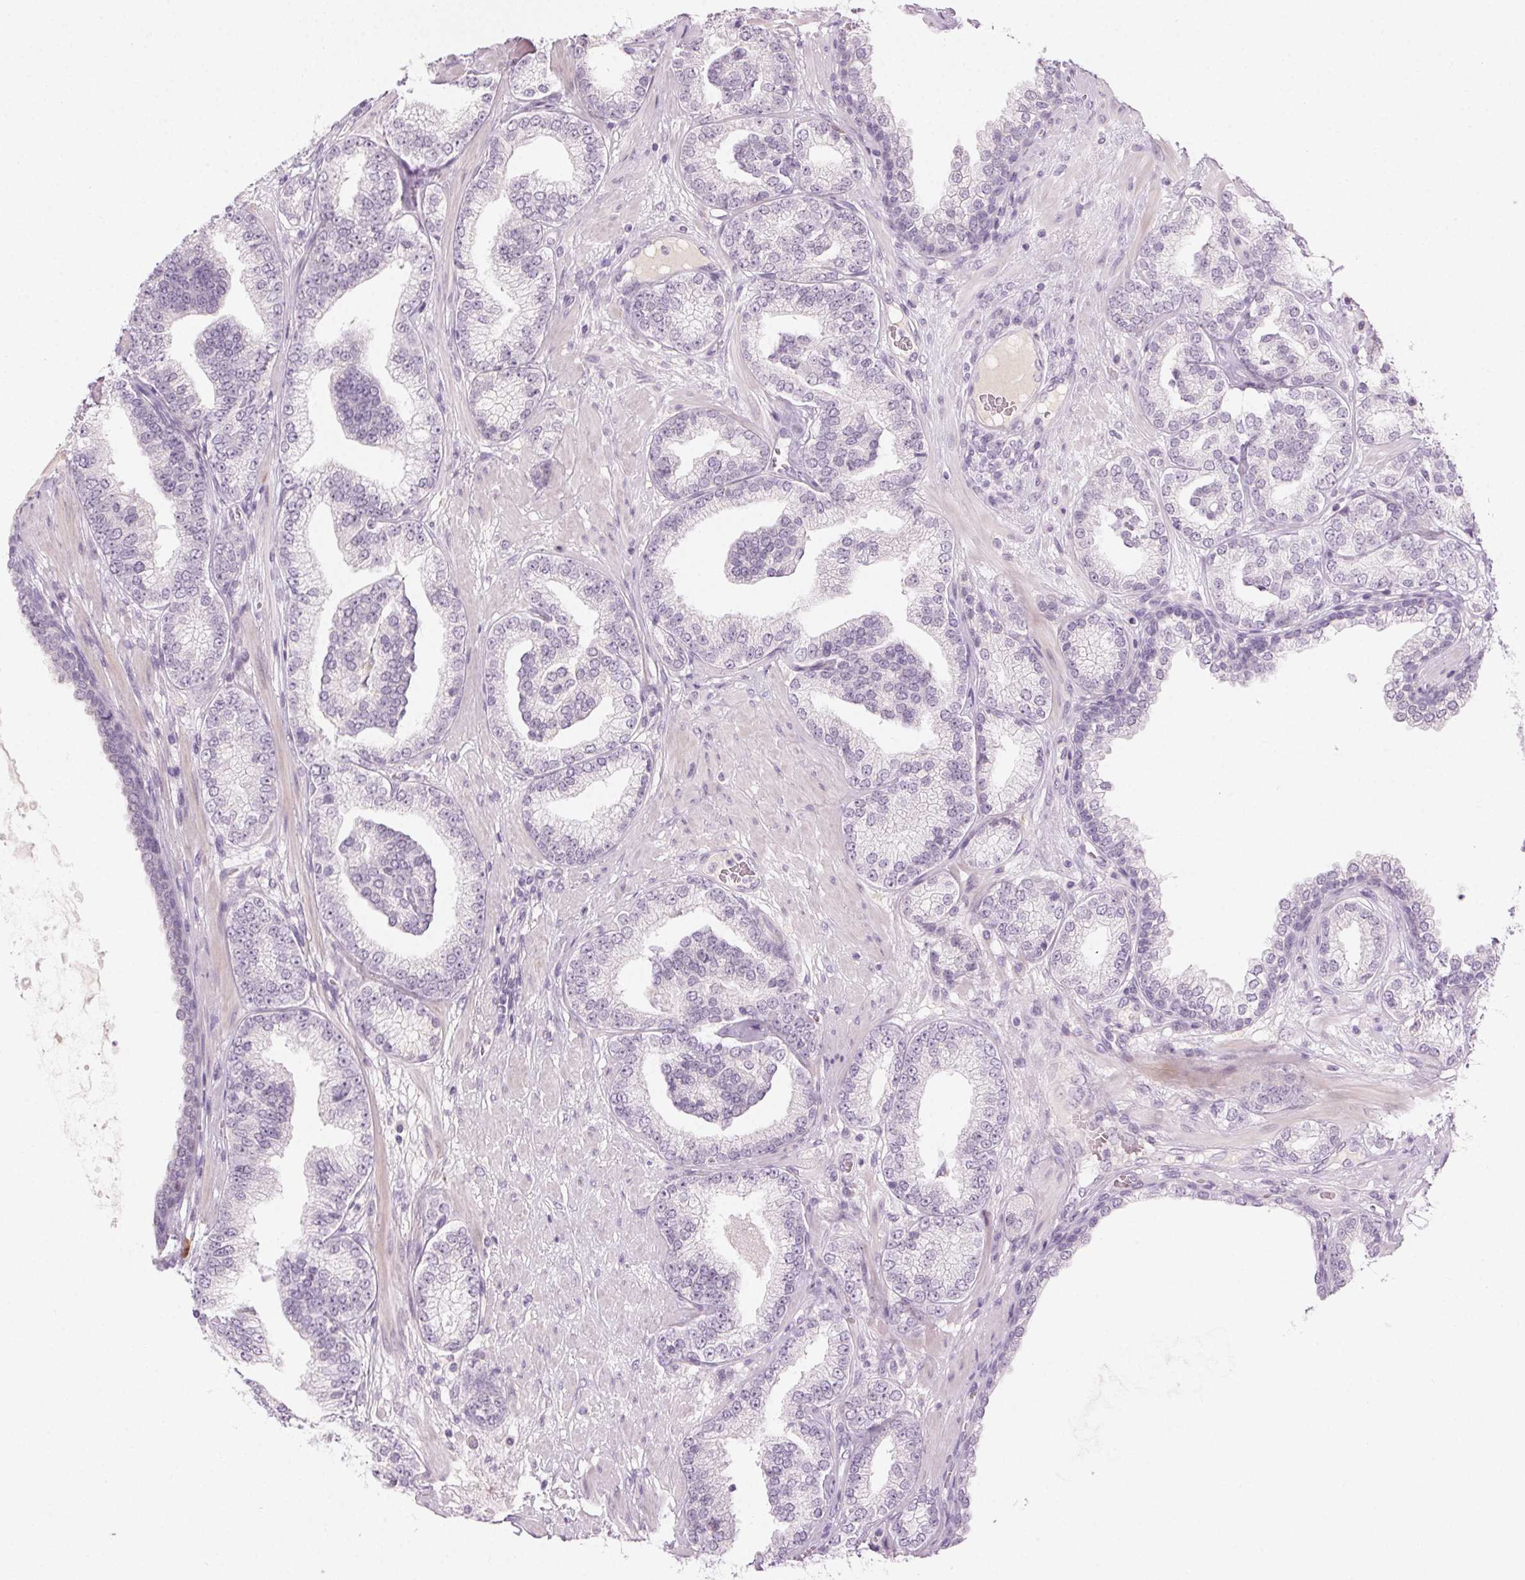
{"staining": {"intensity": "negative", "quantity": "none", "location": "none"}, "tissue": "prostate cancer", "cell_type": "Tumor cells", "image_type": "cancer", "snomed": [{"axis": "morphology", "description": "Adenocarcinoma, High grade"}, {"axis": "topography", "description": "Prostate"}], "caption": "DAB (3,3'-diaminobenzidine) immunohistochemical staining of prostate cancer displays no significant expression in tumor cells. (Immunohistochemistry, brightfield microscopy, high magnification).", "gene": "HSF5", "patient": {"sex": "male", "age": 62}}